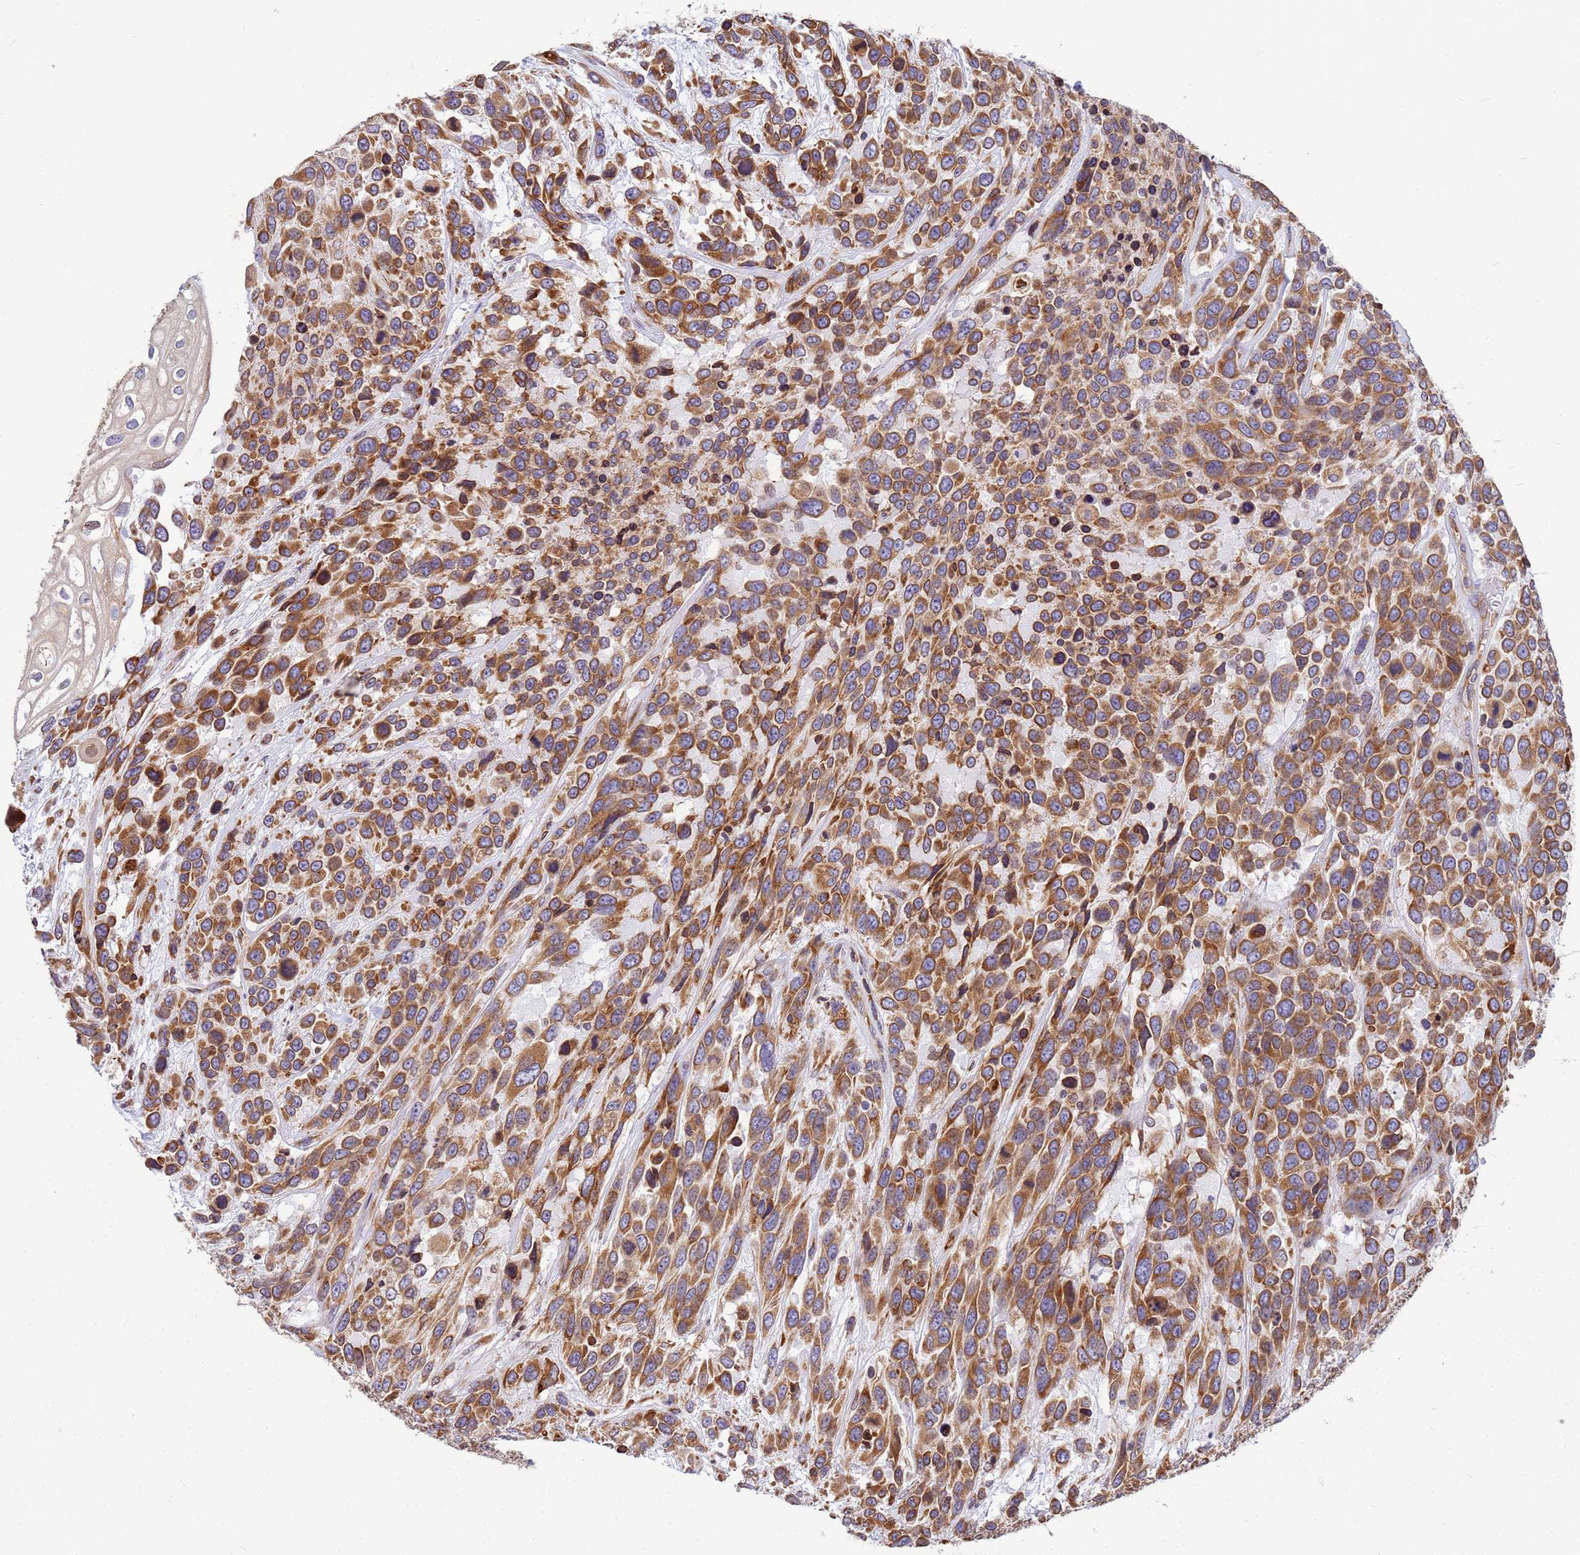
{"staining": {"intensity": "moderate", "quantity": ">75%", "location": "cytoplasmic/membranous"}, "tissue": "urothelial cancer", "cell_type": "Tumor cells", "image_type": "cancer", "snomed": [{"axis": "morphology", "description": "Urothelial carcinoma, High grade"}, {"axis": "topography", "description": "Urinary bladder"}], "caption": "This image exhibits urothelial cancer stained with immunohistochemistry to label a protein in brown. The cytoplasmic/membranous of tumor cells show moderate positivity for the protein. Nuclei are counter-stained blue.", "gene": "SSR4", "patient": {"sex": "female", "age": 70}}